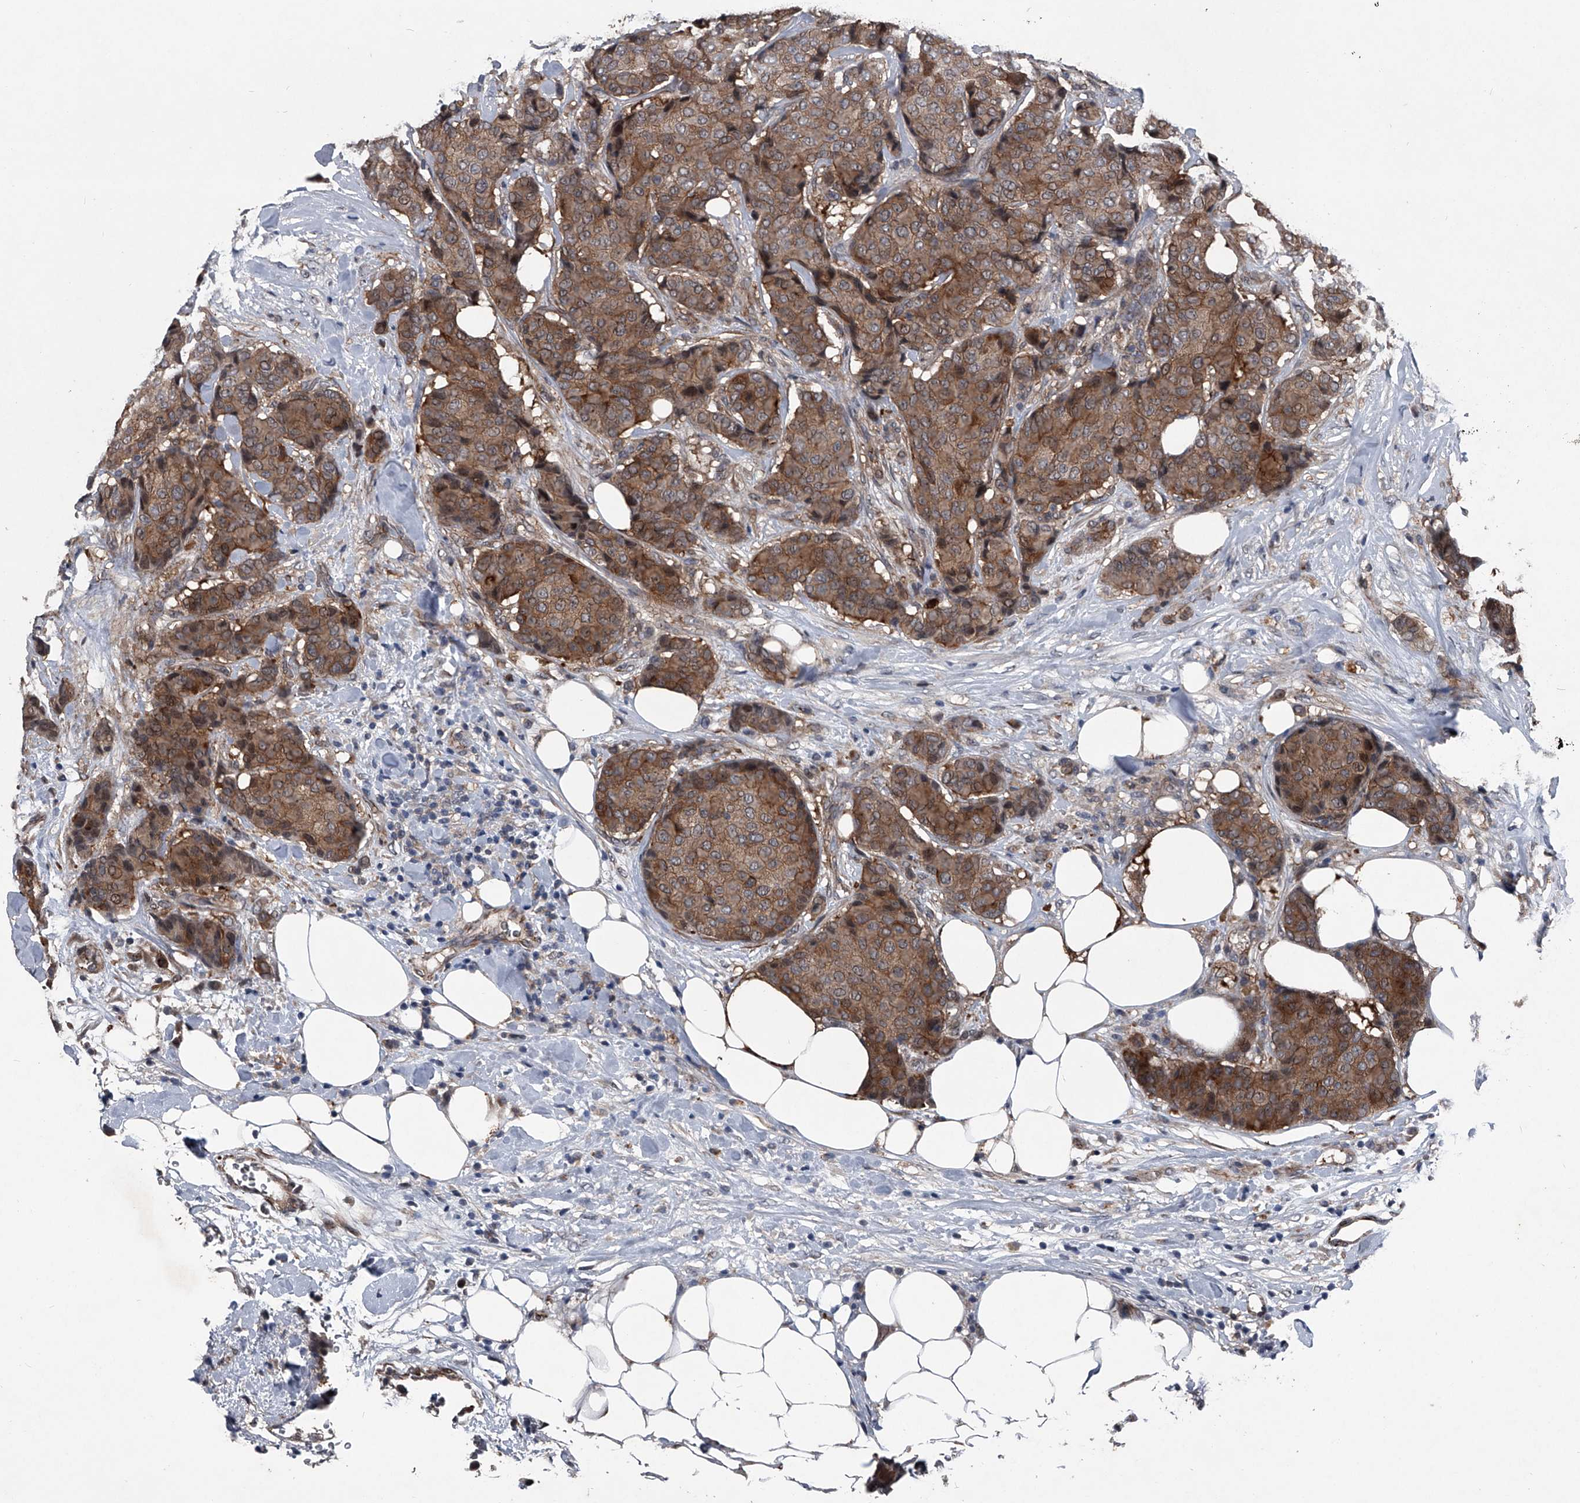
{"staining": {"intensity": "moderate", "quantity": ">75%", "location": "cytoplasmic/membranous,nuclear"}, "tissue": "breast cancer", "cell_type": "Tumor cells", "image_type": "cancer", "snomed": [{"axis": "morphology", "description": "Duct carcinoma"}, {"axis": "topography", "description": "Breast"}], "caption": "Human intraductal carcinoma (breast) stained with a protein marker exhibits moderate staining in tumor cells.", "gene": "MAPKAP1", "patient": {"sex": "female", "age": 75}}